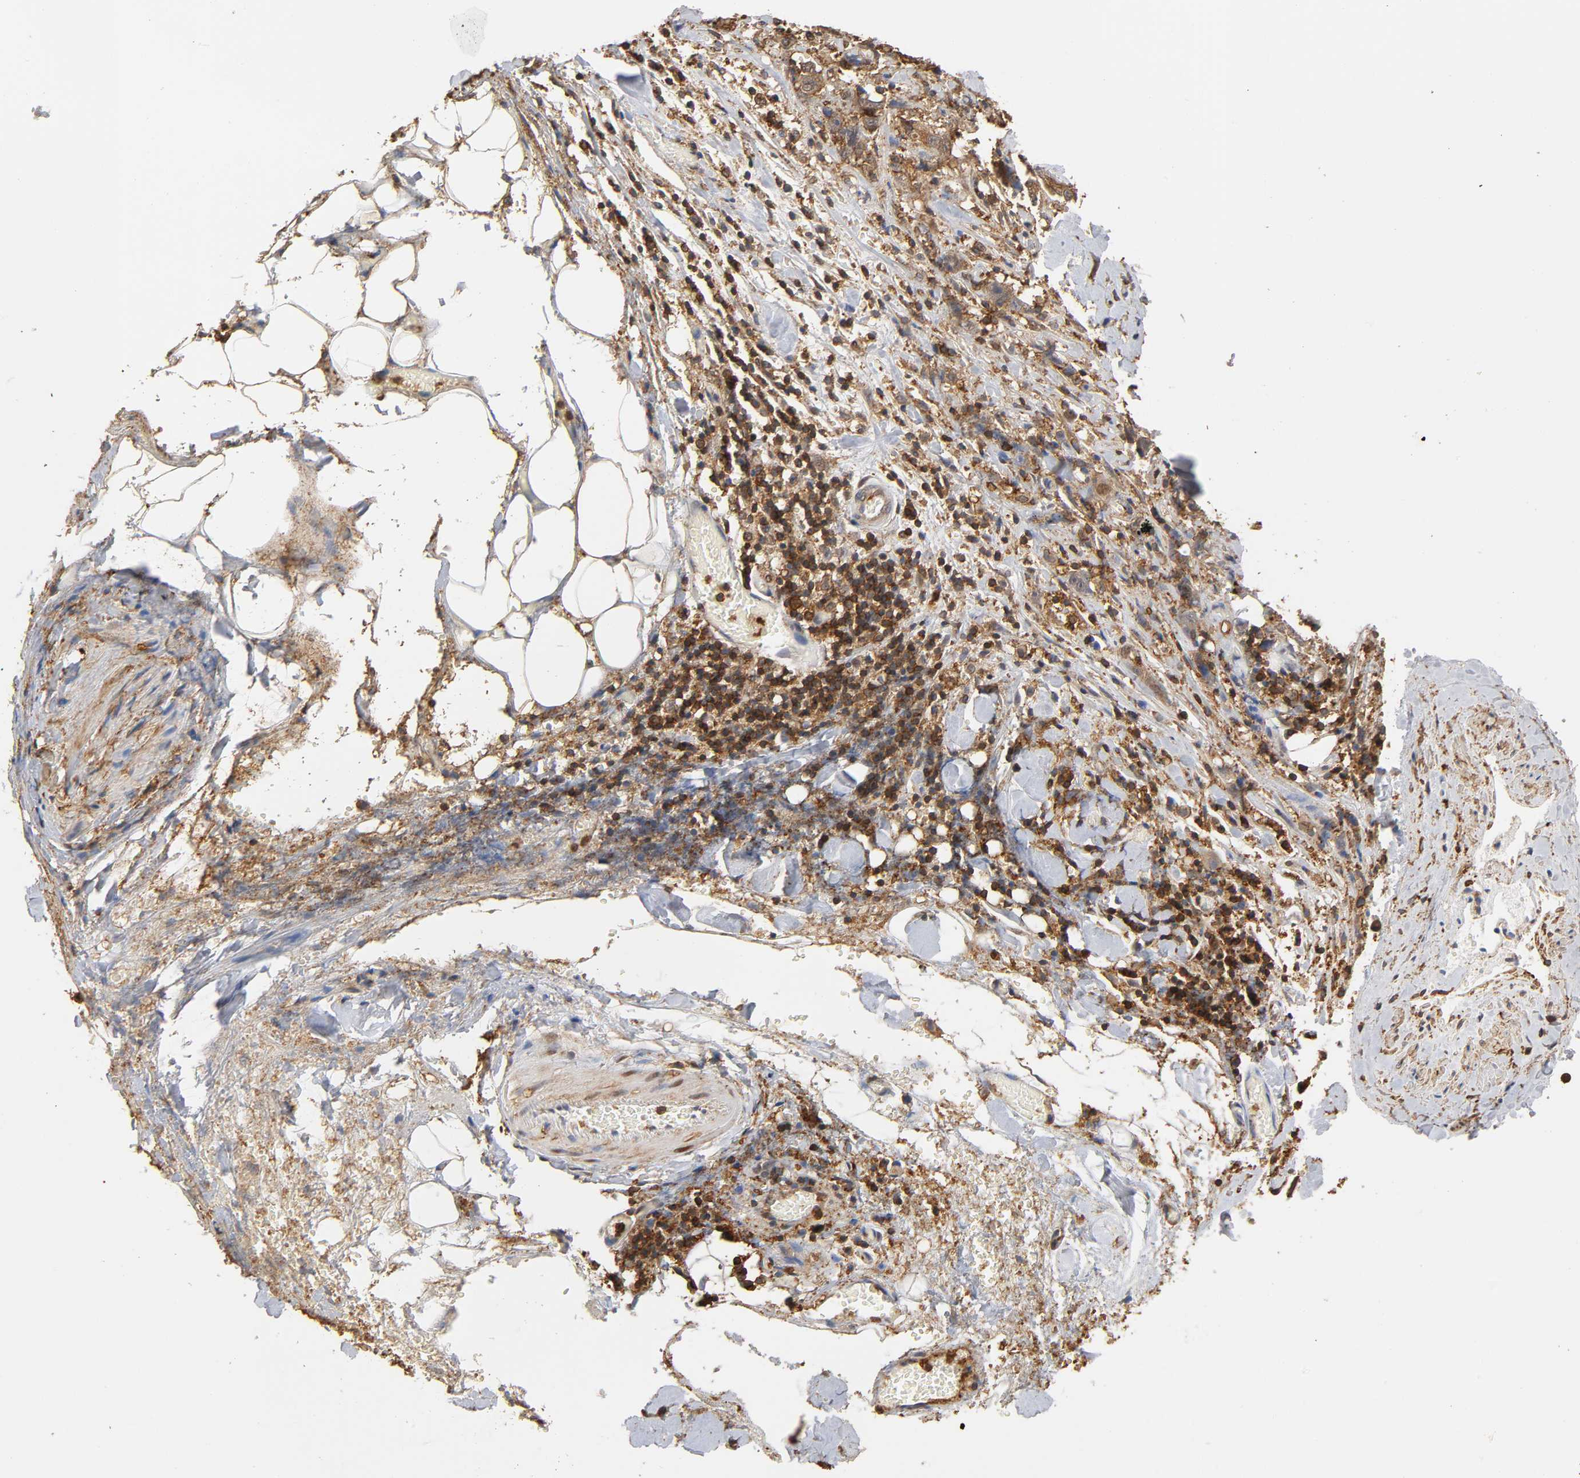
{"staining": {"intensity": "weak", "quantity": ">75%", "location": "cytoplasmic/membranous"}, "tissue": "stomach cancer", "cell_type": "Tumor cells", "image_type": "cancer", "snomed": [{"axis": "morphology", "description": "Adenocarcinoma, NOS"}, {"axis": "topography", "description": "Stomach"}], "caption": "IHC histopathology image of human stomach cancer stained for a protein (brown), which displays low levels of weak cytoplasmic/membranous expression in about >75% of tumor cells.", "gene": "ANXA11", "patient": {"sex": "male", "age": 48}}